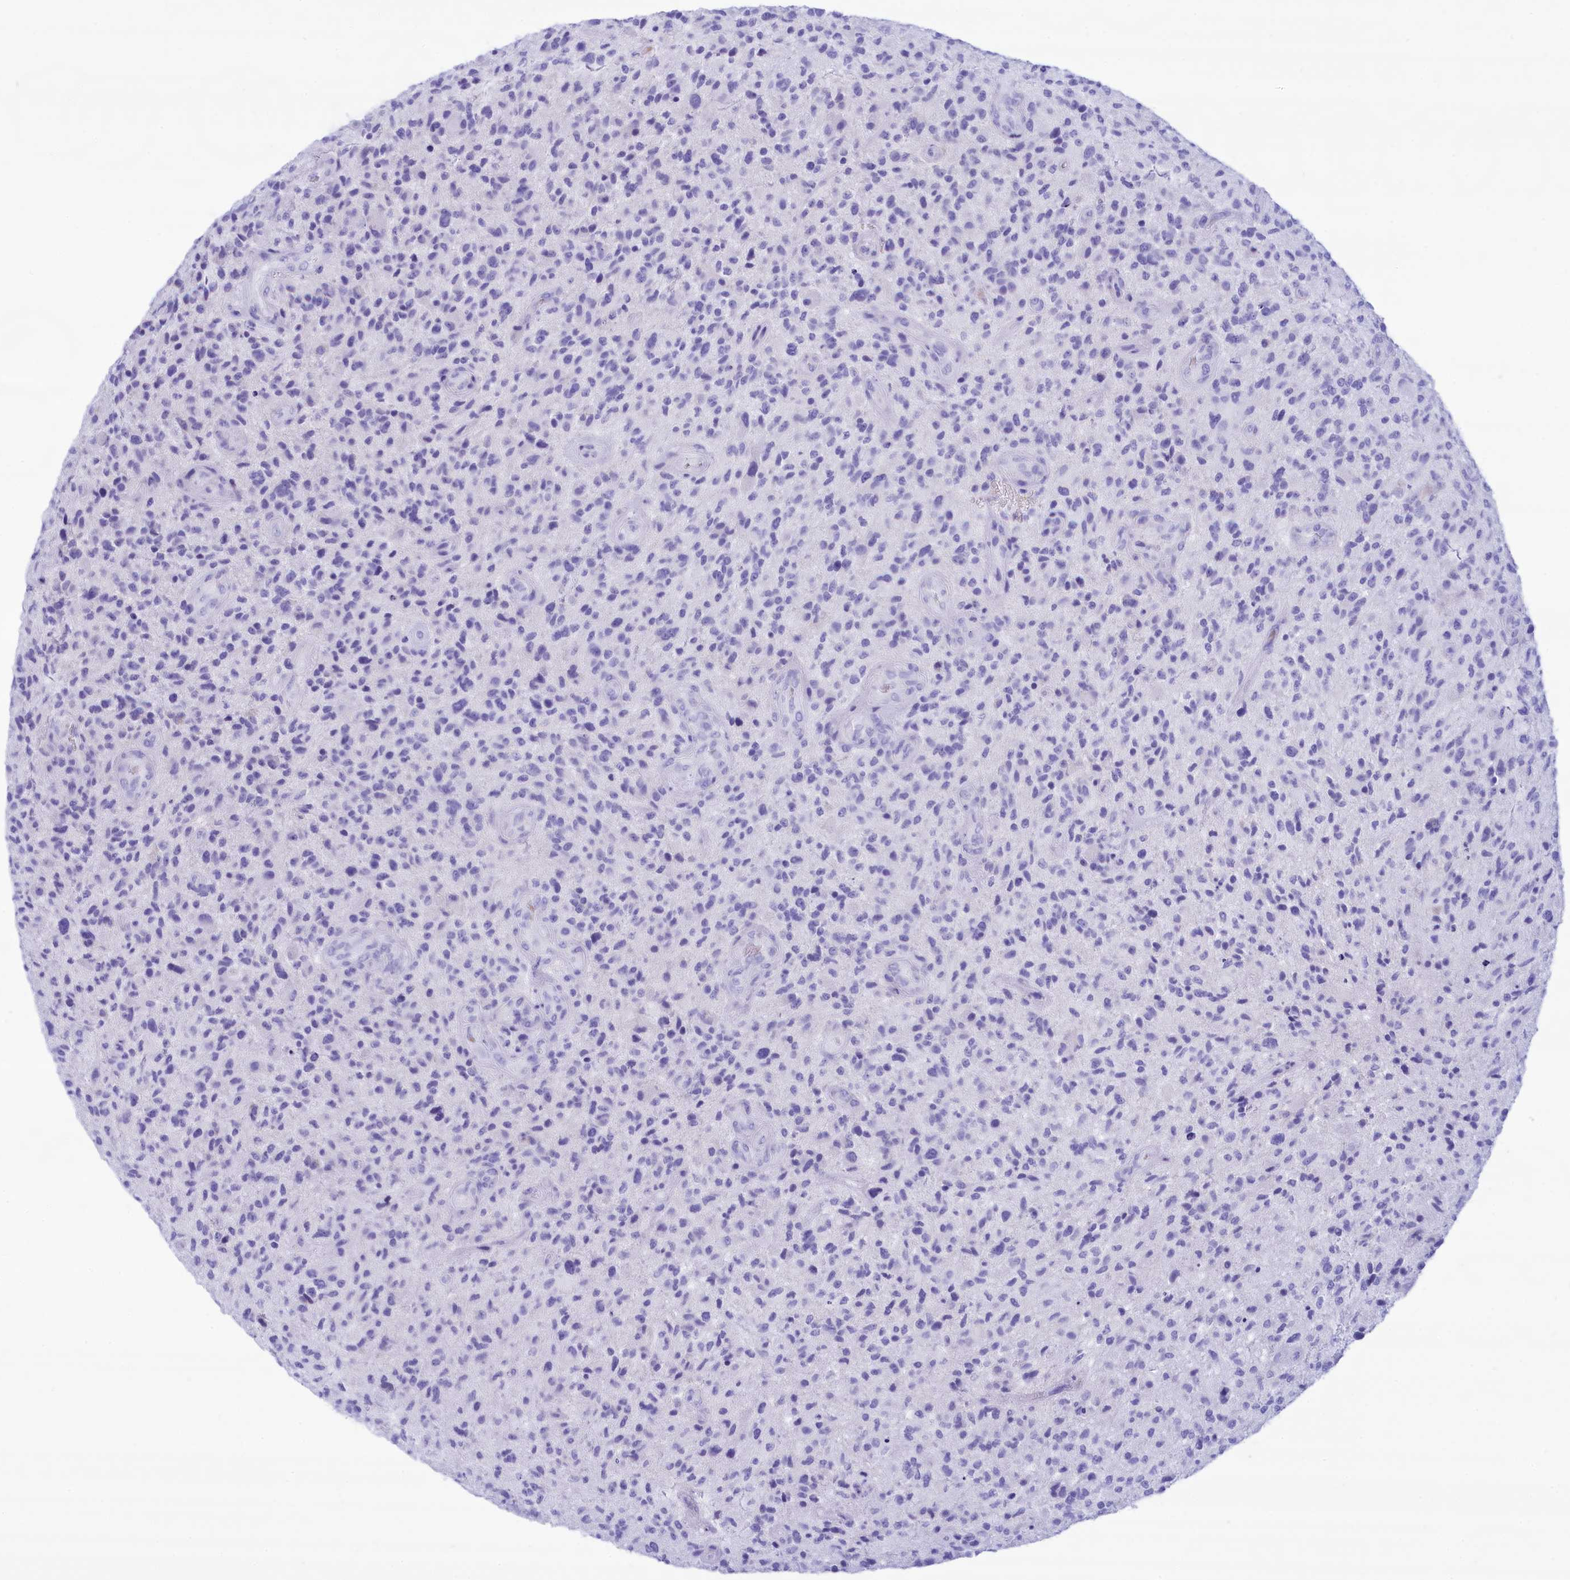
{"staining": {"intensity": "negative", "quantity": "none", "location": "none"}, "tissue": "glioma", "cell_type": "Tumor cells", "image_type": "cancer", "snomed": [{"axis": "morphology", "description": "Glioma, malignant, High grade"}, {"axis": "topography", "description": "Brain"}], "caption": "Immunohistochemistry (IHC) image of human glioma stained for a protein (brown), which shows no expression in tumor cells.", "gene": "GLYATL1", "patient": {"sex": "male", "age": 47}}